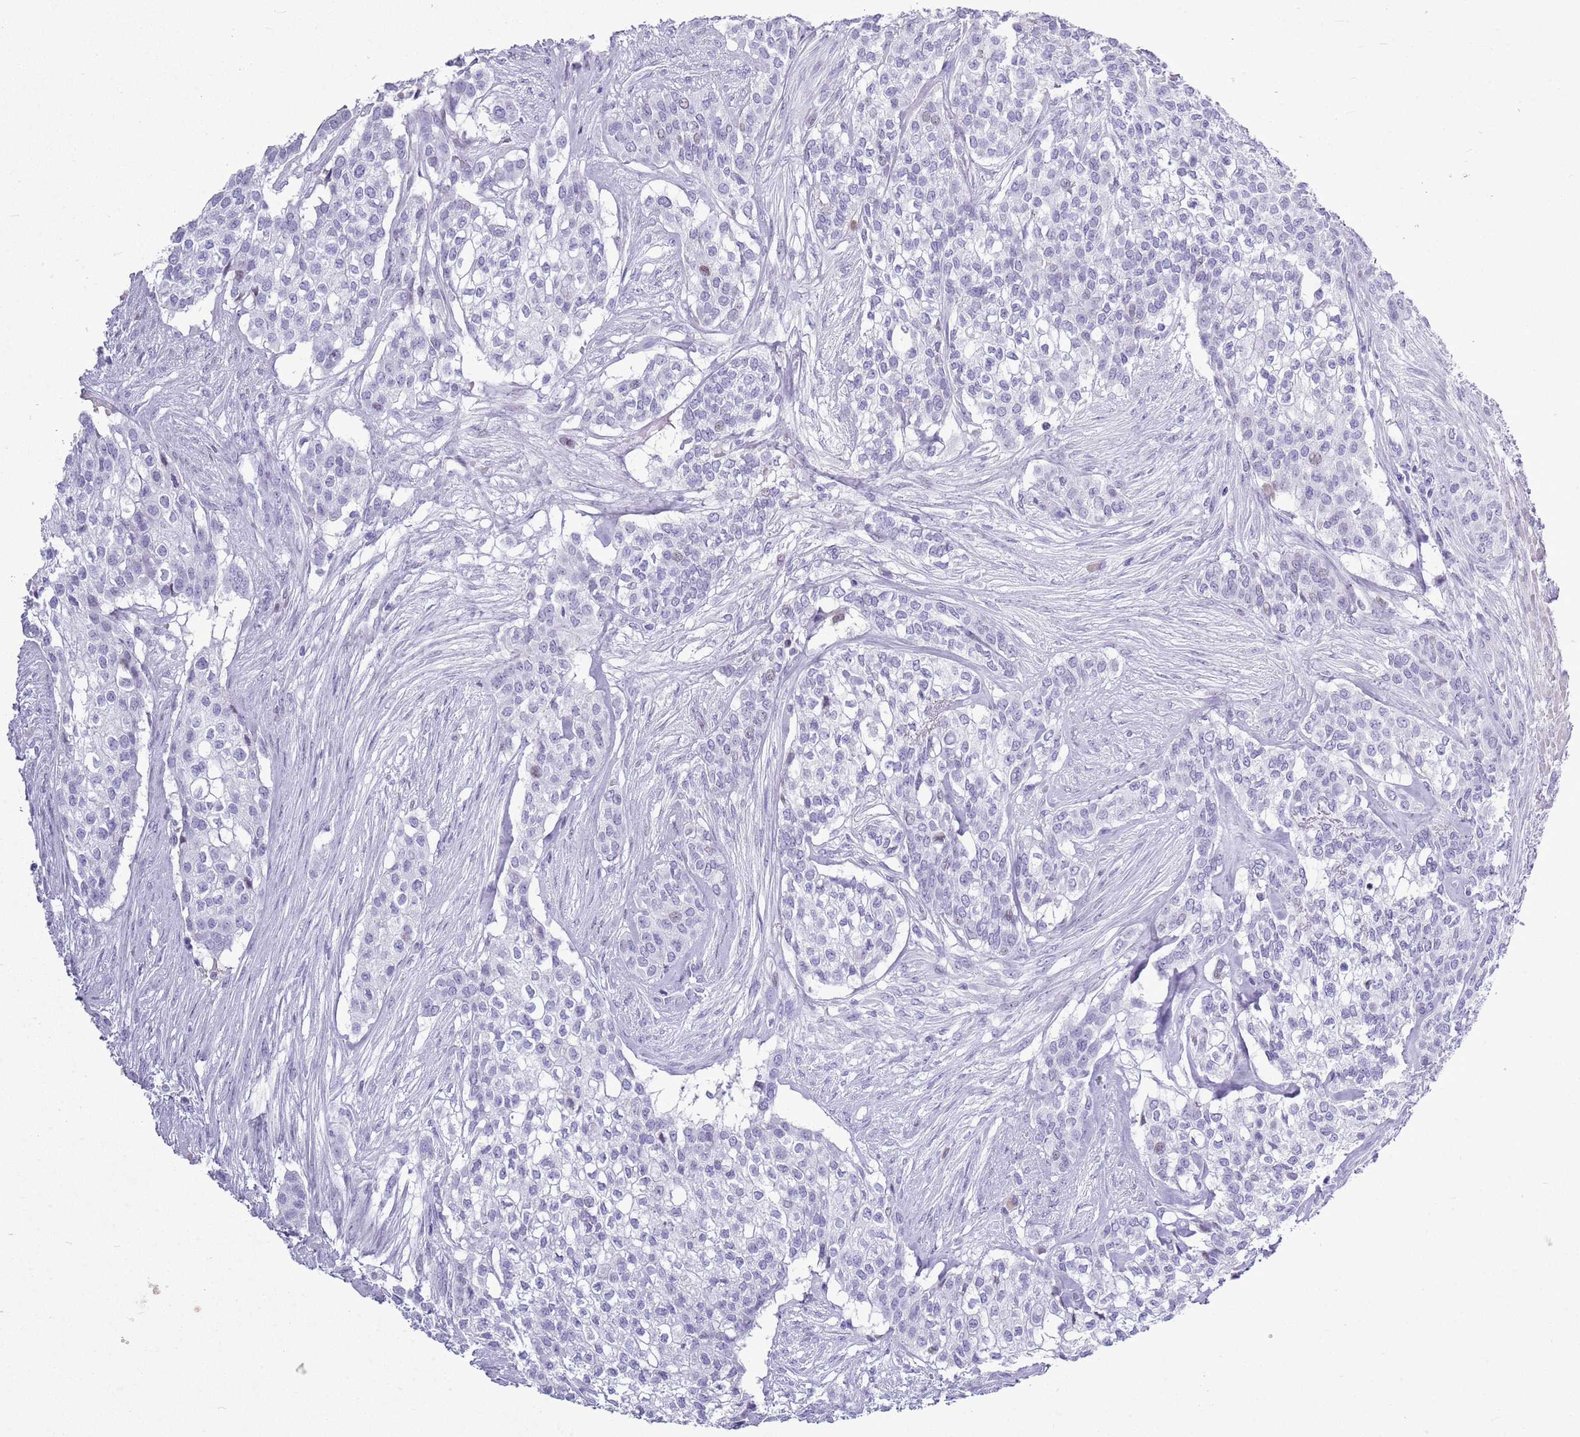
{"staining": {"intensity": "negative", "quantity": "none", "location": "none"}, "tissue": "head and neck cancer", "cell_type": "Tumor cells", "image_type": "cancer", "snomed": [{"axis": "morphology", "description": "Adenocarcinoma, NOS"}, {"axis": "topography", "description": "Head-Neck"}], "caption": "Immunohistochemical staining of adenocarcinoma (head and neck) exhibits no significant expression in tumor cells.", "gene": "ASIP", "patient": {"sex": "male", "age": 81}}